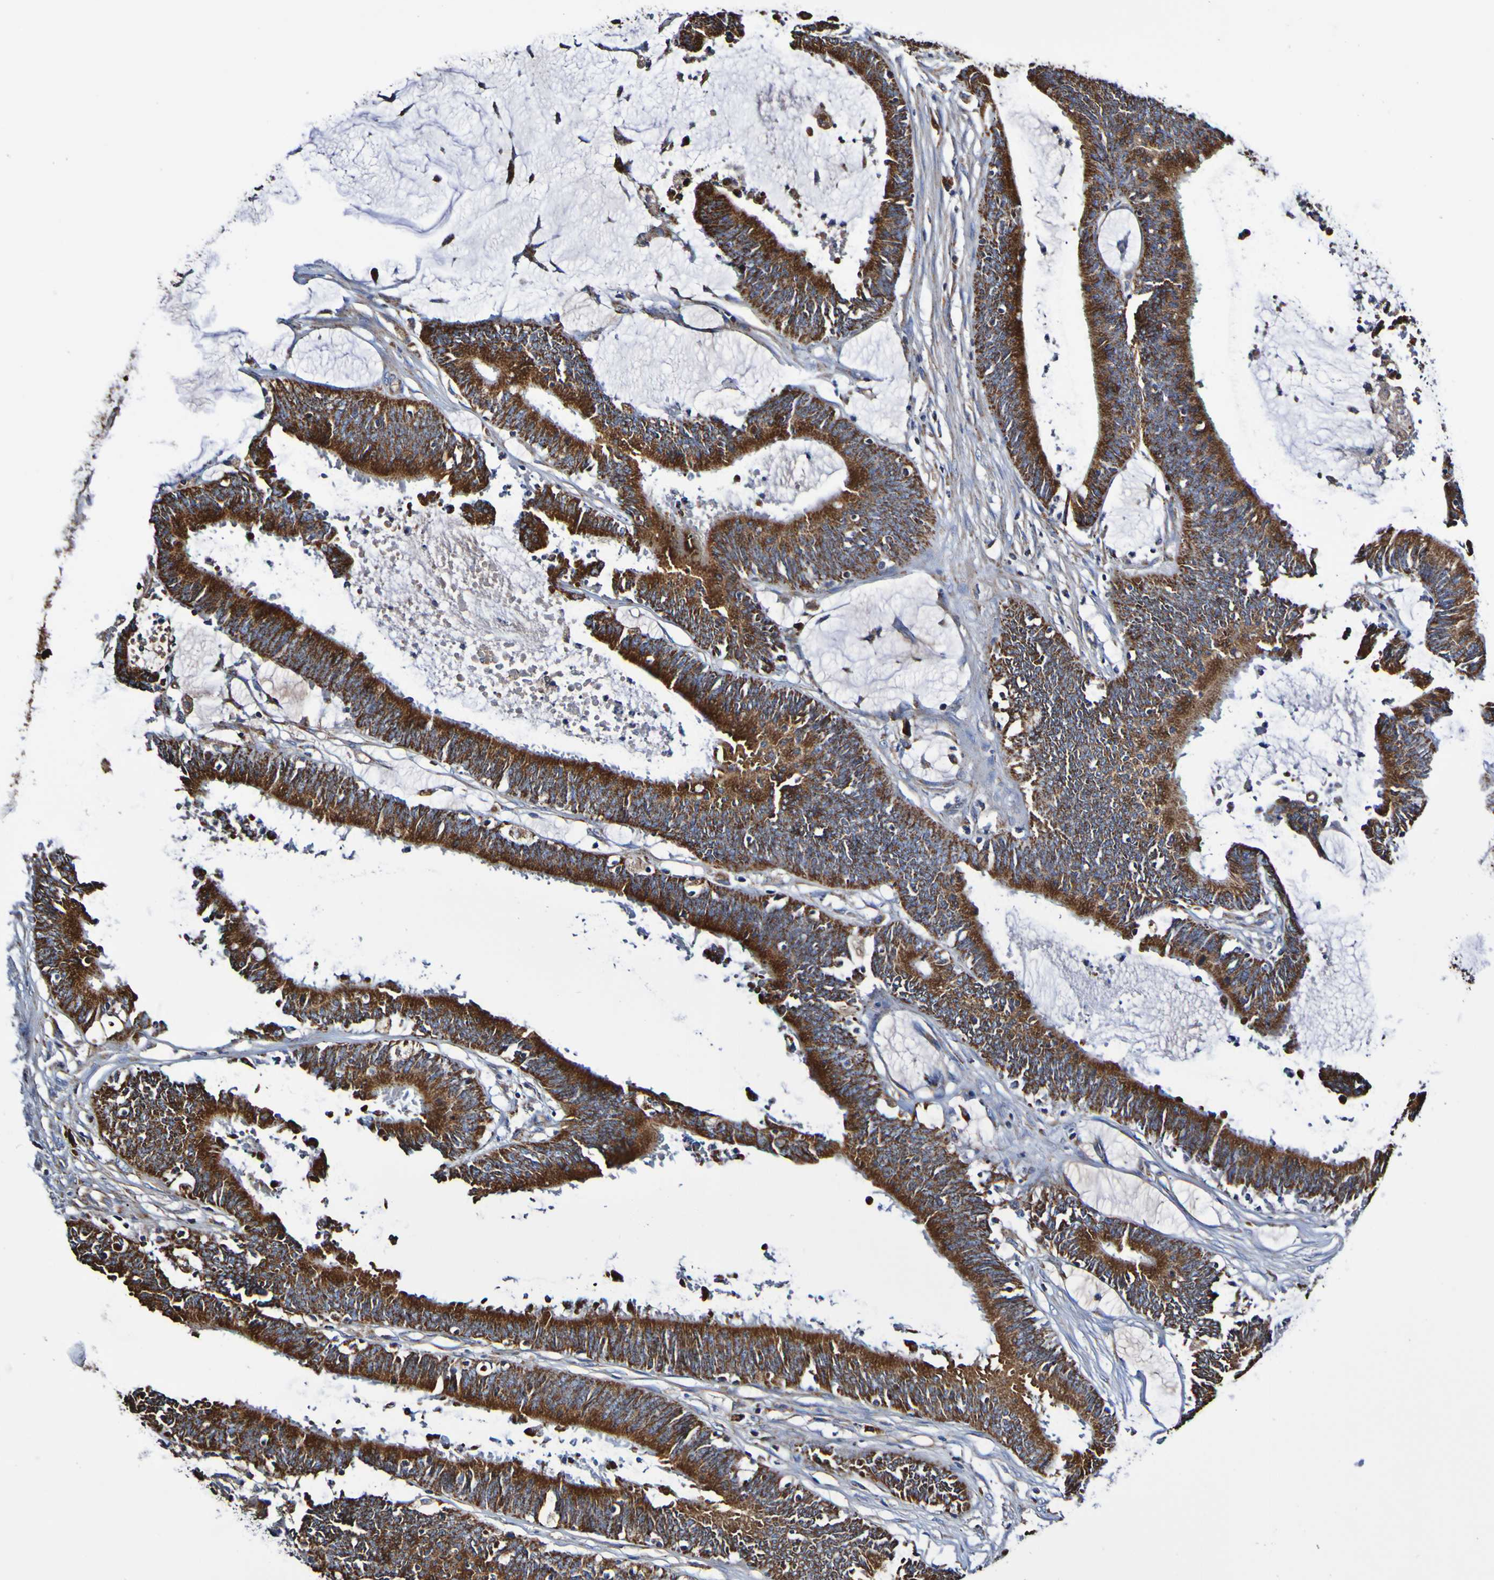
{"staining": {"intensity": "strong", "quantity": ">75%", "location": "cytoplasmic/membranous"}, "tissue": "colorectal cancer", "cell_type": "Tumor cells", "image_type": "cancer", "snomed": [{"axis": "morphology", "description": "Adenocarcinoma, NOS"}, {"axis": "topography", "description": "Rectum"}], "caption": "Colorectal adenocarcinoma stained for a protein (brown) displays strong cytoplasmic/membranous positive staining in approximately >75% of tumor cells.", "gene": "IL18R1", "patient": {"sex": "female", "age": 66}}